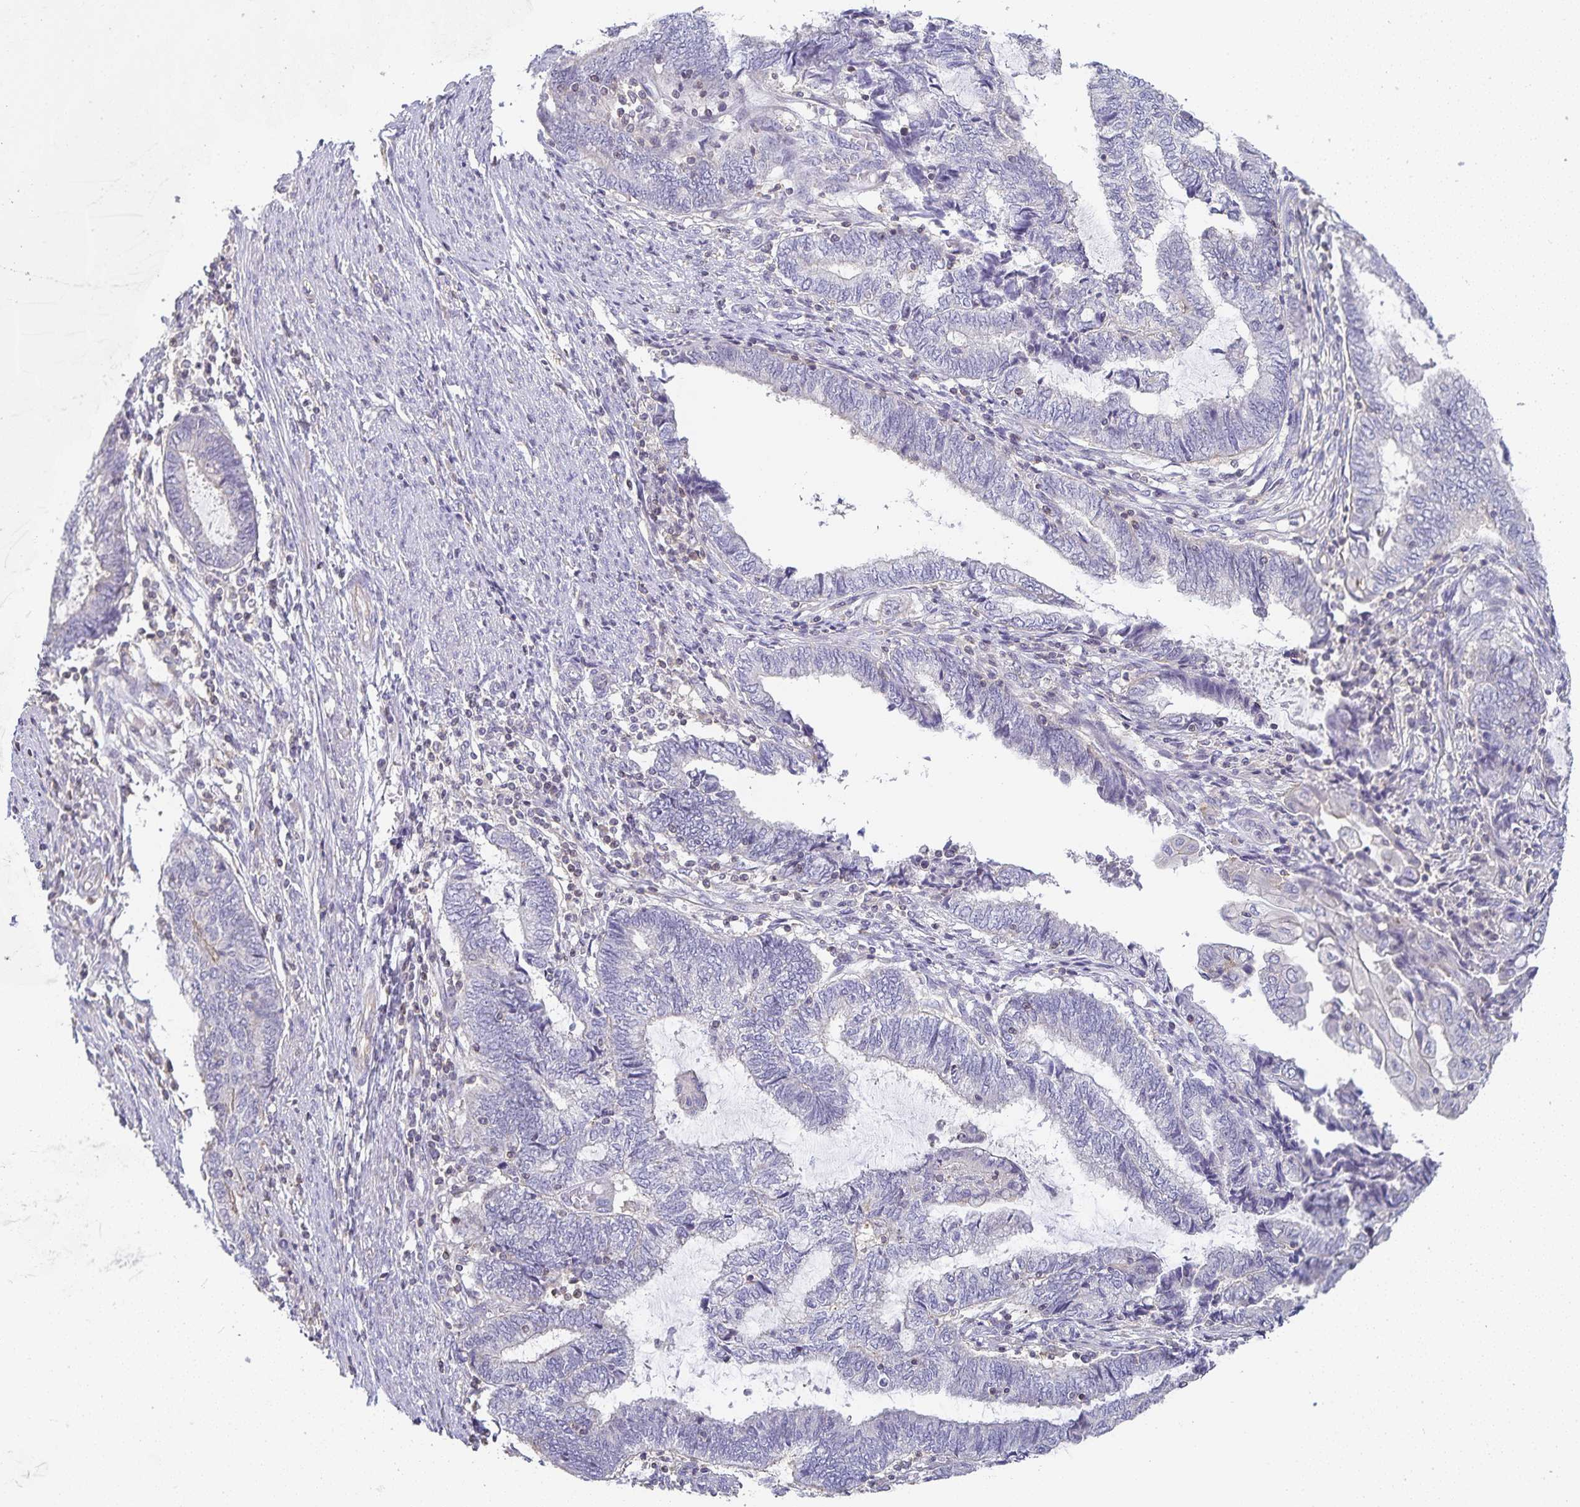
{"staining": {"intensity": "negative", "quantity": "none", "location": "none"}, "tissue": "endometrial cancer", "cell_type": "Tumor cells", "image_type": "cancer", "snomed": [{"axis": "morphology", "description": "Adenocarcinoma, NOS"}, {"axis": "topography", "description": "Uterus"}, {"axis": "topography", "description": "Endometrium"}], "caption": "The image reveals no staining of tumor cells in adenocarcinoma (endometrial).", "gene": "GATA3", "patient": {"sex": "female", "age": 70}}